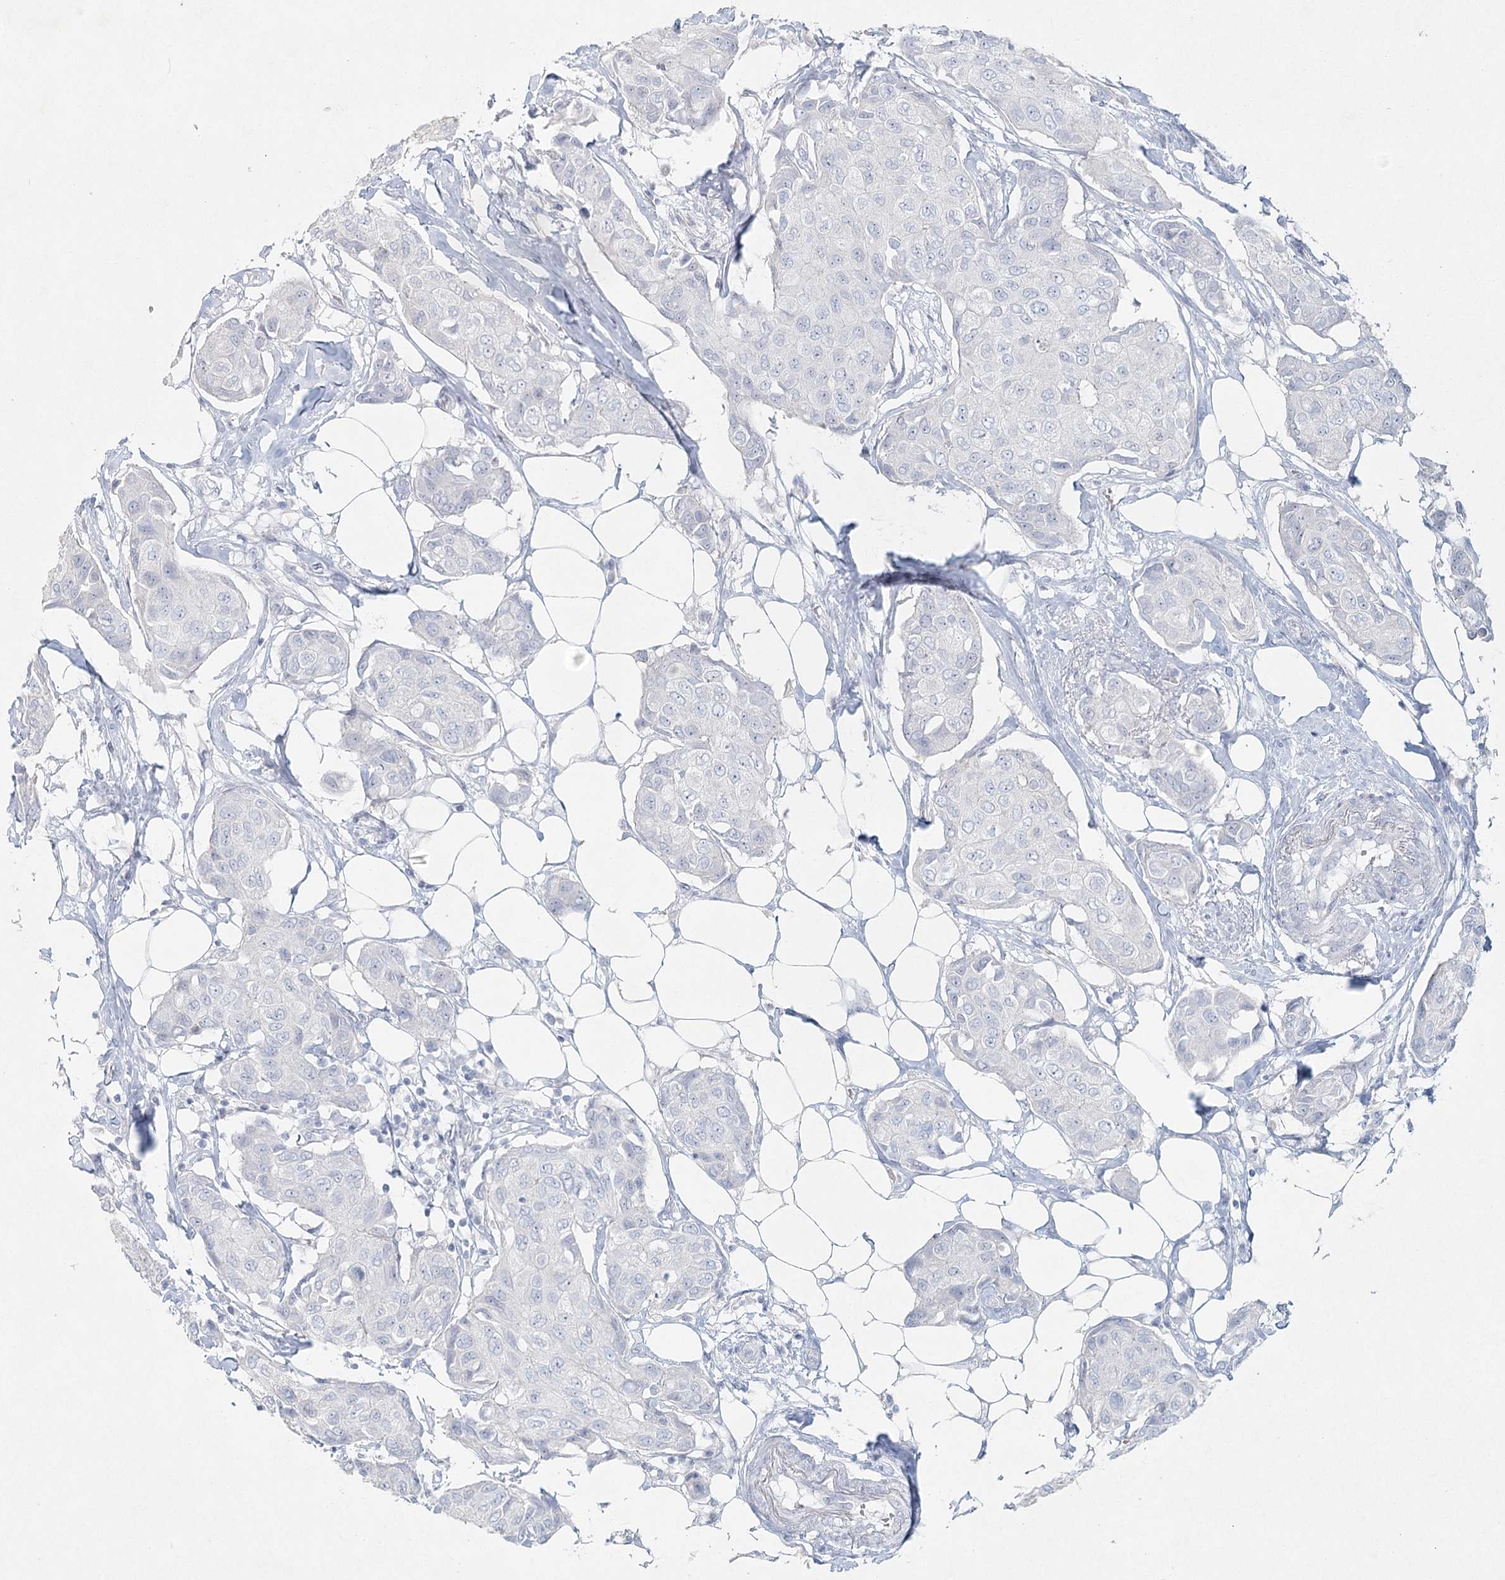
{"staining": {"intensity": "negative", "quantity": "none", "location": "none"}, "tissue": "breast cancer", "cell_type": "Tumor cells", "image_type": "cancer", "snomed": [{"axis": "morphology", "description": "Duct carcinoma"}, {"axis": "topography", "description": "Breast"}], "caption": "Immunohistochemistry (IHC) of breast cancer demonstrates no positivity in tumor cells.", "gene": "LRP2BP", "patient": {"sex": "female", "age": 80}}